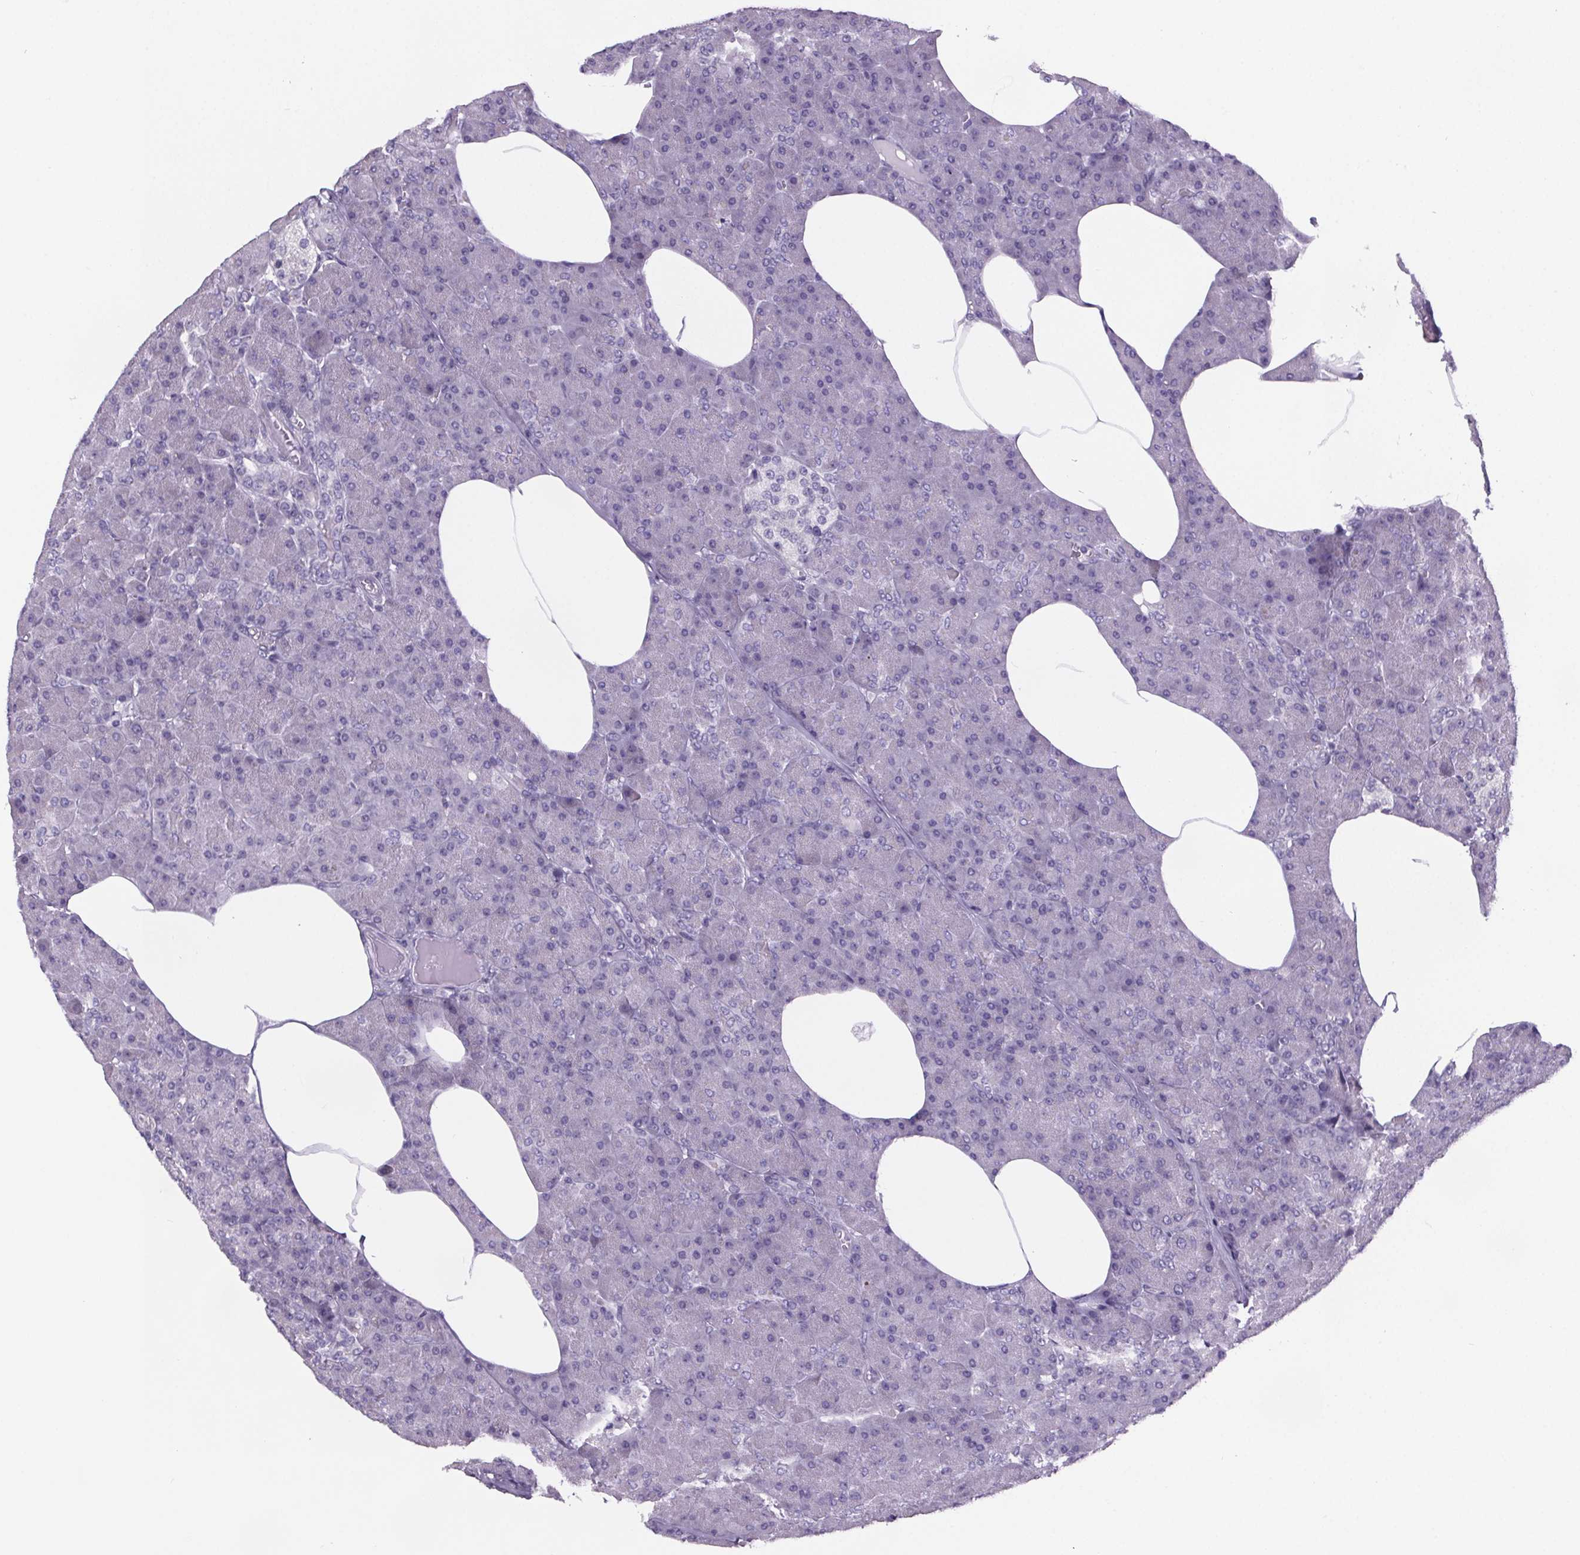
{"staining": {"intensity": "negative", "quantity": "none", "location": "none"}, "tissue": "pancreas", "cell_type": "Exocrine glandular cells", "image_type": "normal", "snomed": [{"axis": "morphology", "description": "Normal tissue, NOS"}, {"axis": "topography", "description": "Pancreas"}], "caption": "An image of pancreas stained for a protein displays no brown staining in exocrine glandular cells. (Brightfield microscopy of DAB (3,3'-diaminobenzidine) immunohistochemistry at high magnification).", "gene": "CUBN", "patient": {"sex": "female", "age": 45}}